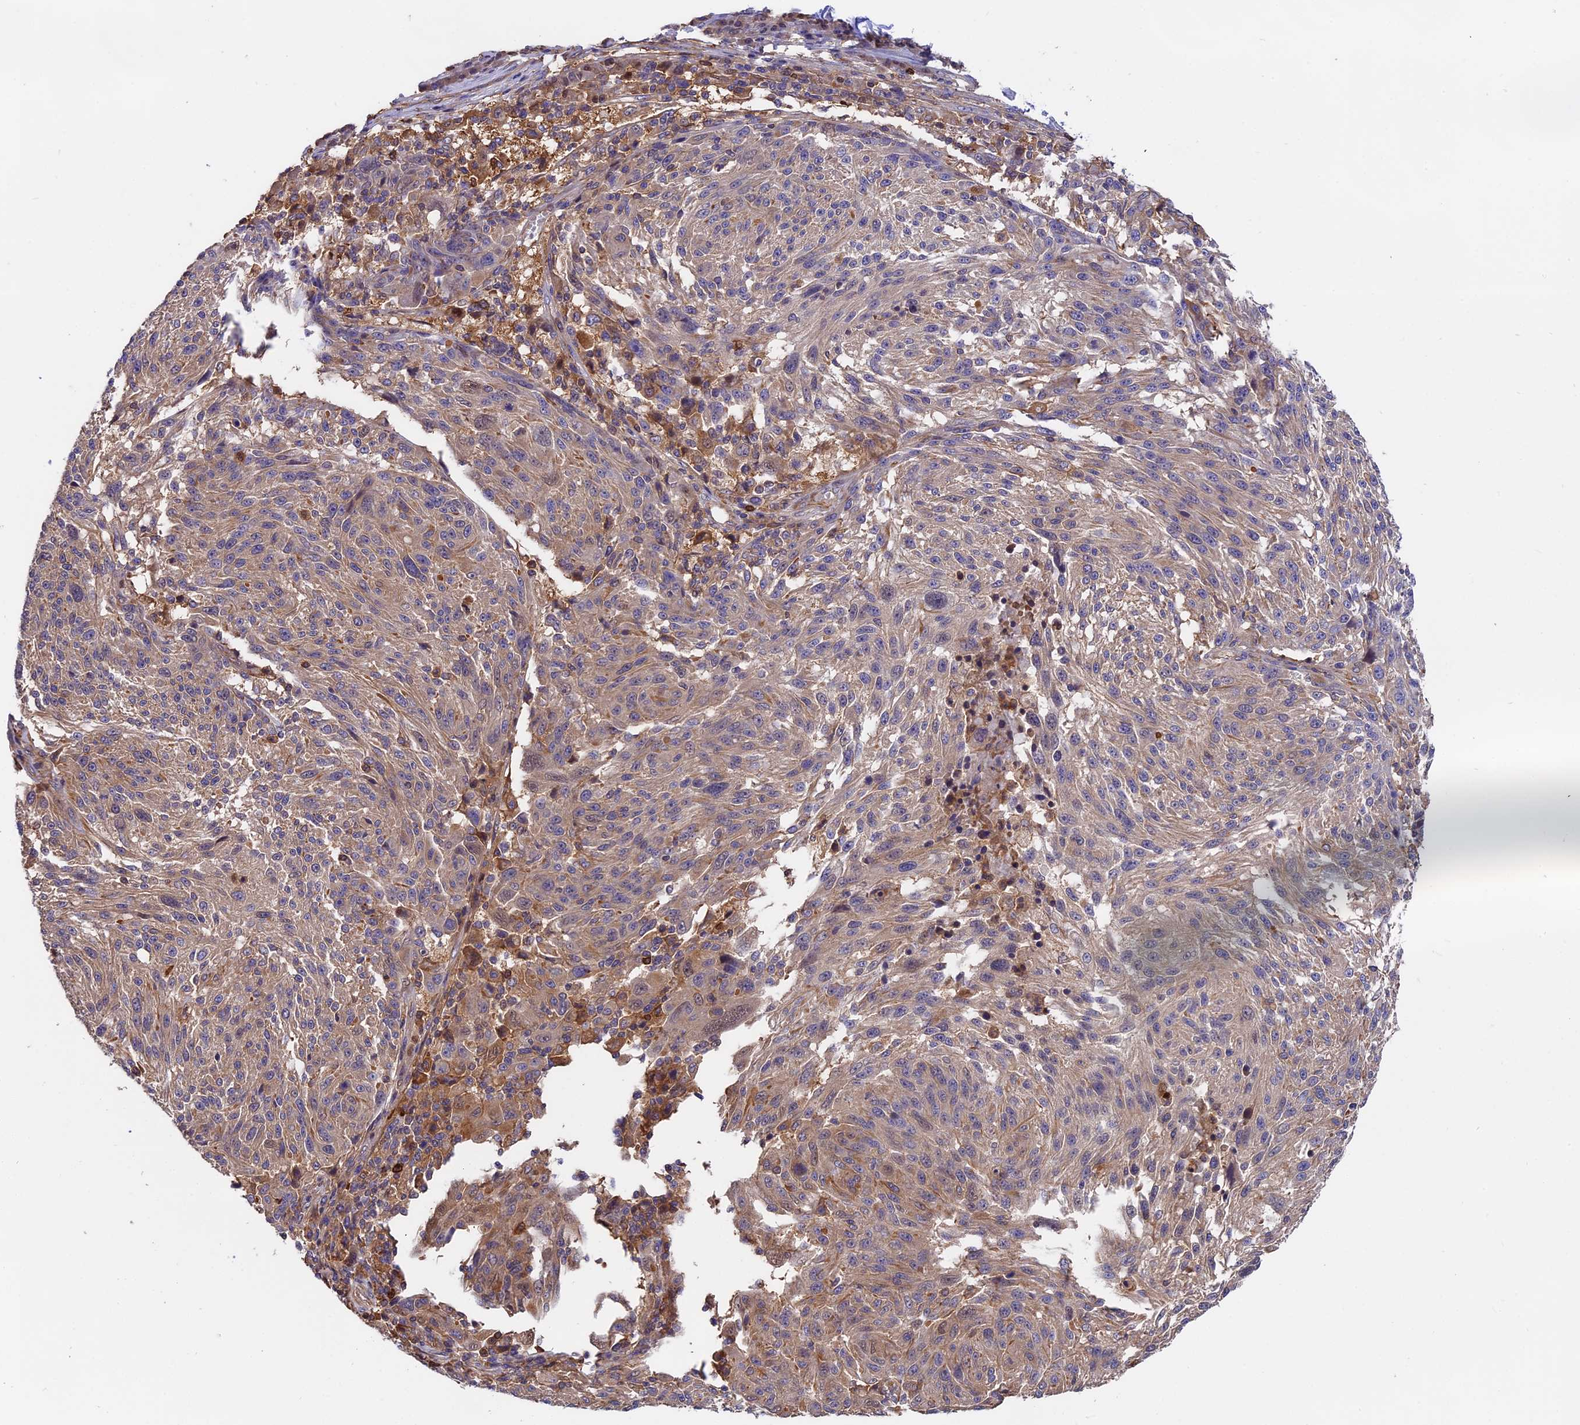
{"staining": {"intensity": "weak", "quantity": "25%-75%", "location": "cytoplasmic/membranous,nuclear"}, "tissue": "melanoma", "cell_type": "Tumor cells", "image_type": "cancer", "snomed": [{"axis": "morphology", "description": "Malignant melanoma, NOS"}, {"axis": "topography", "description": "Skin"}], "caption": "IHC staining of melanoma, which shows low levels of weak cytoplasmic/membranous and nuclear expression in approximately 25%-75% of tumor cells indicating weak cytoplasmic/membranous and nuclear protein staining. The staining was performed using DAB (brown) for protein detection and nuclei were counterstained in hematoxylin (blue).", "gene": "FAM118B", "patient": {"sex": "male", "age": 53}}